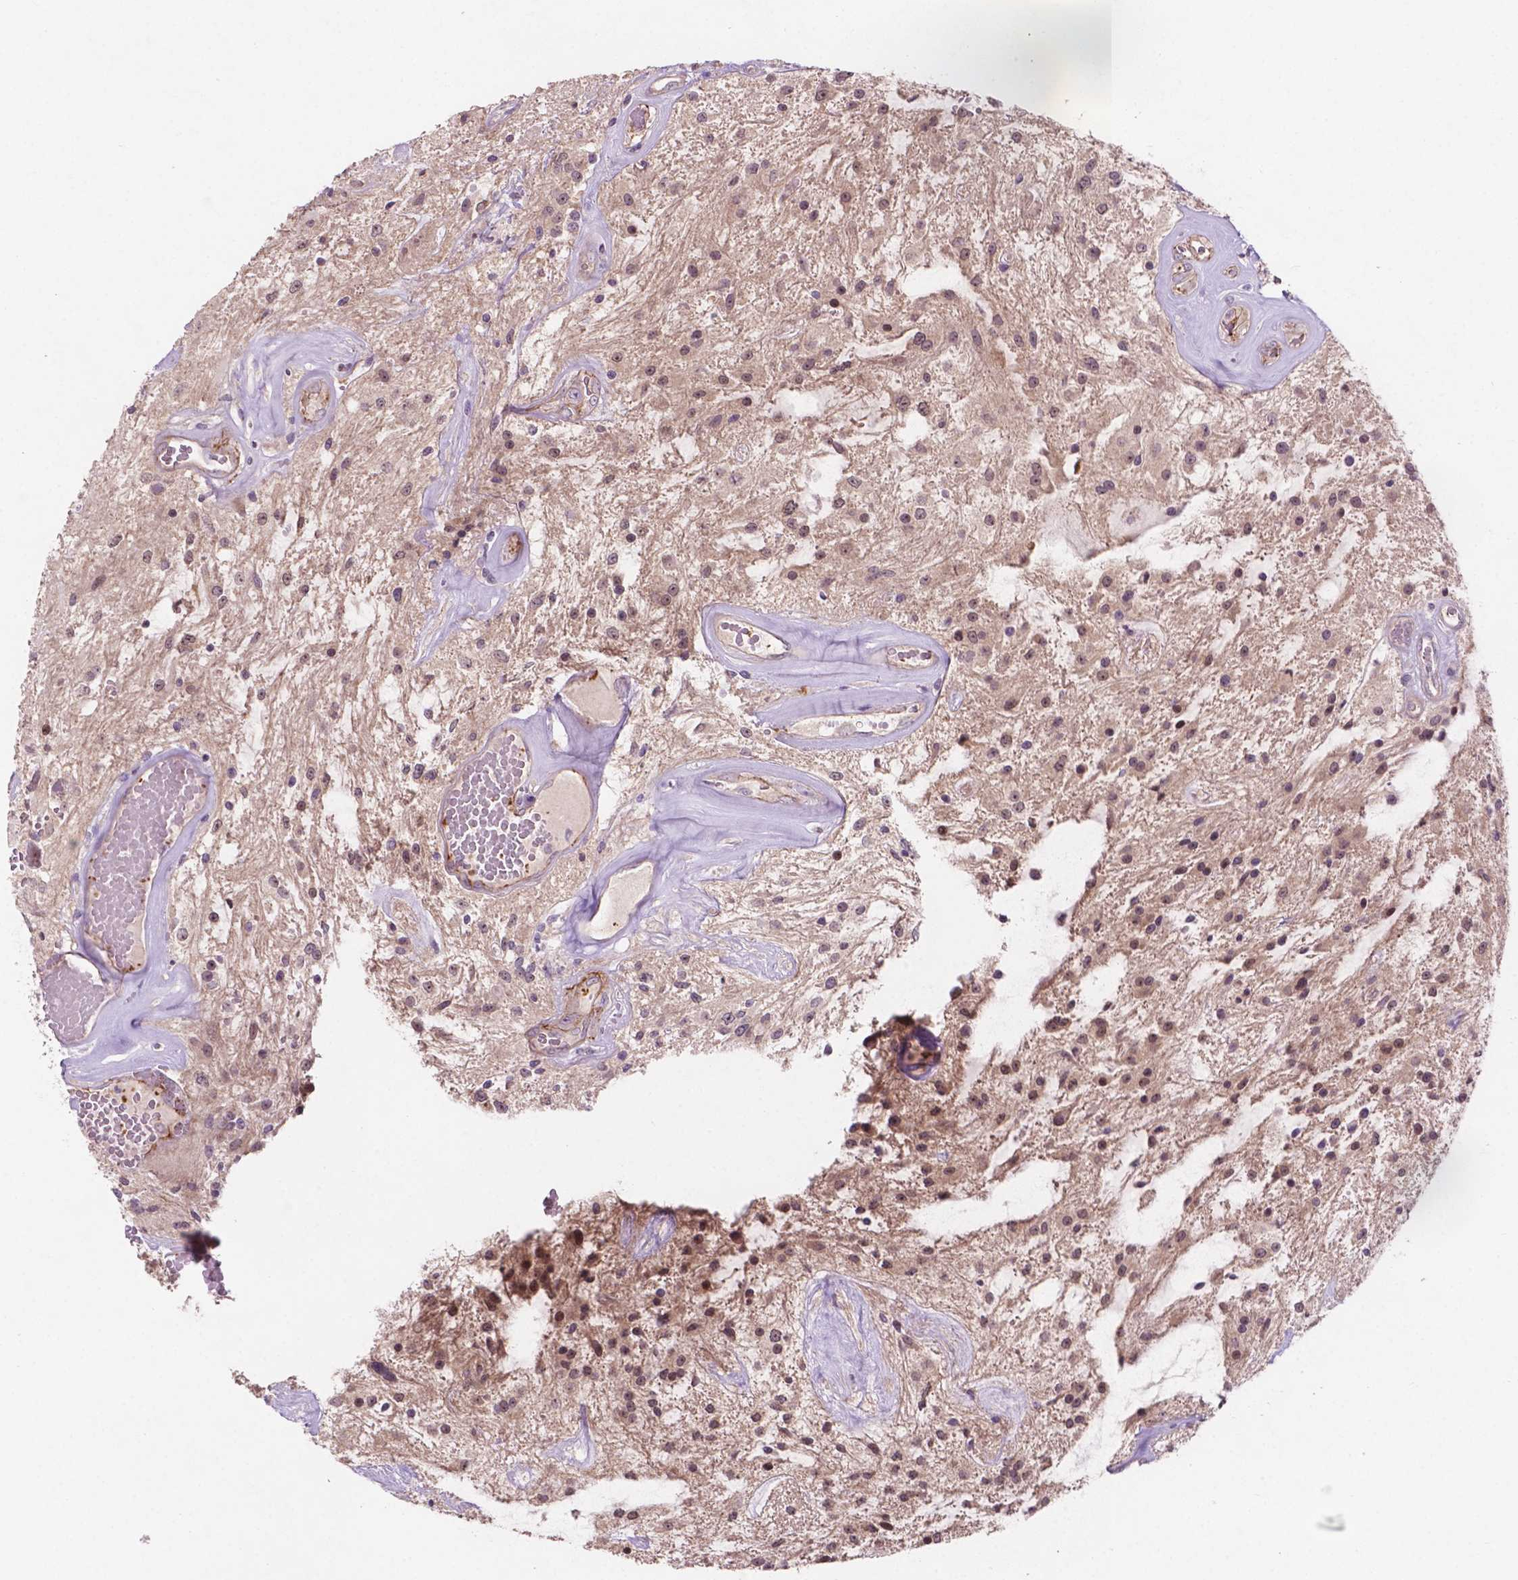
{"staining": {"intensity": "moderate", "quantity": "<25%", "location": "nuclear"}, "tissue": "glioma", "cell_type": "Tumor cells", "image_type": "cancer", "snomed": [{"axis": "morphology", "description": "Glioma, malignant, Low grade"}, {"axis": "topography", "description": "Cerebellum"}], "caption": "A low amount of moderate nuclear expression is identified in about <25% of tumor cells in glioma tissue.", "gene": "ARL5C", "patient": {"sex": "female", "age": 14}}